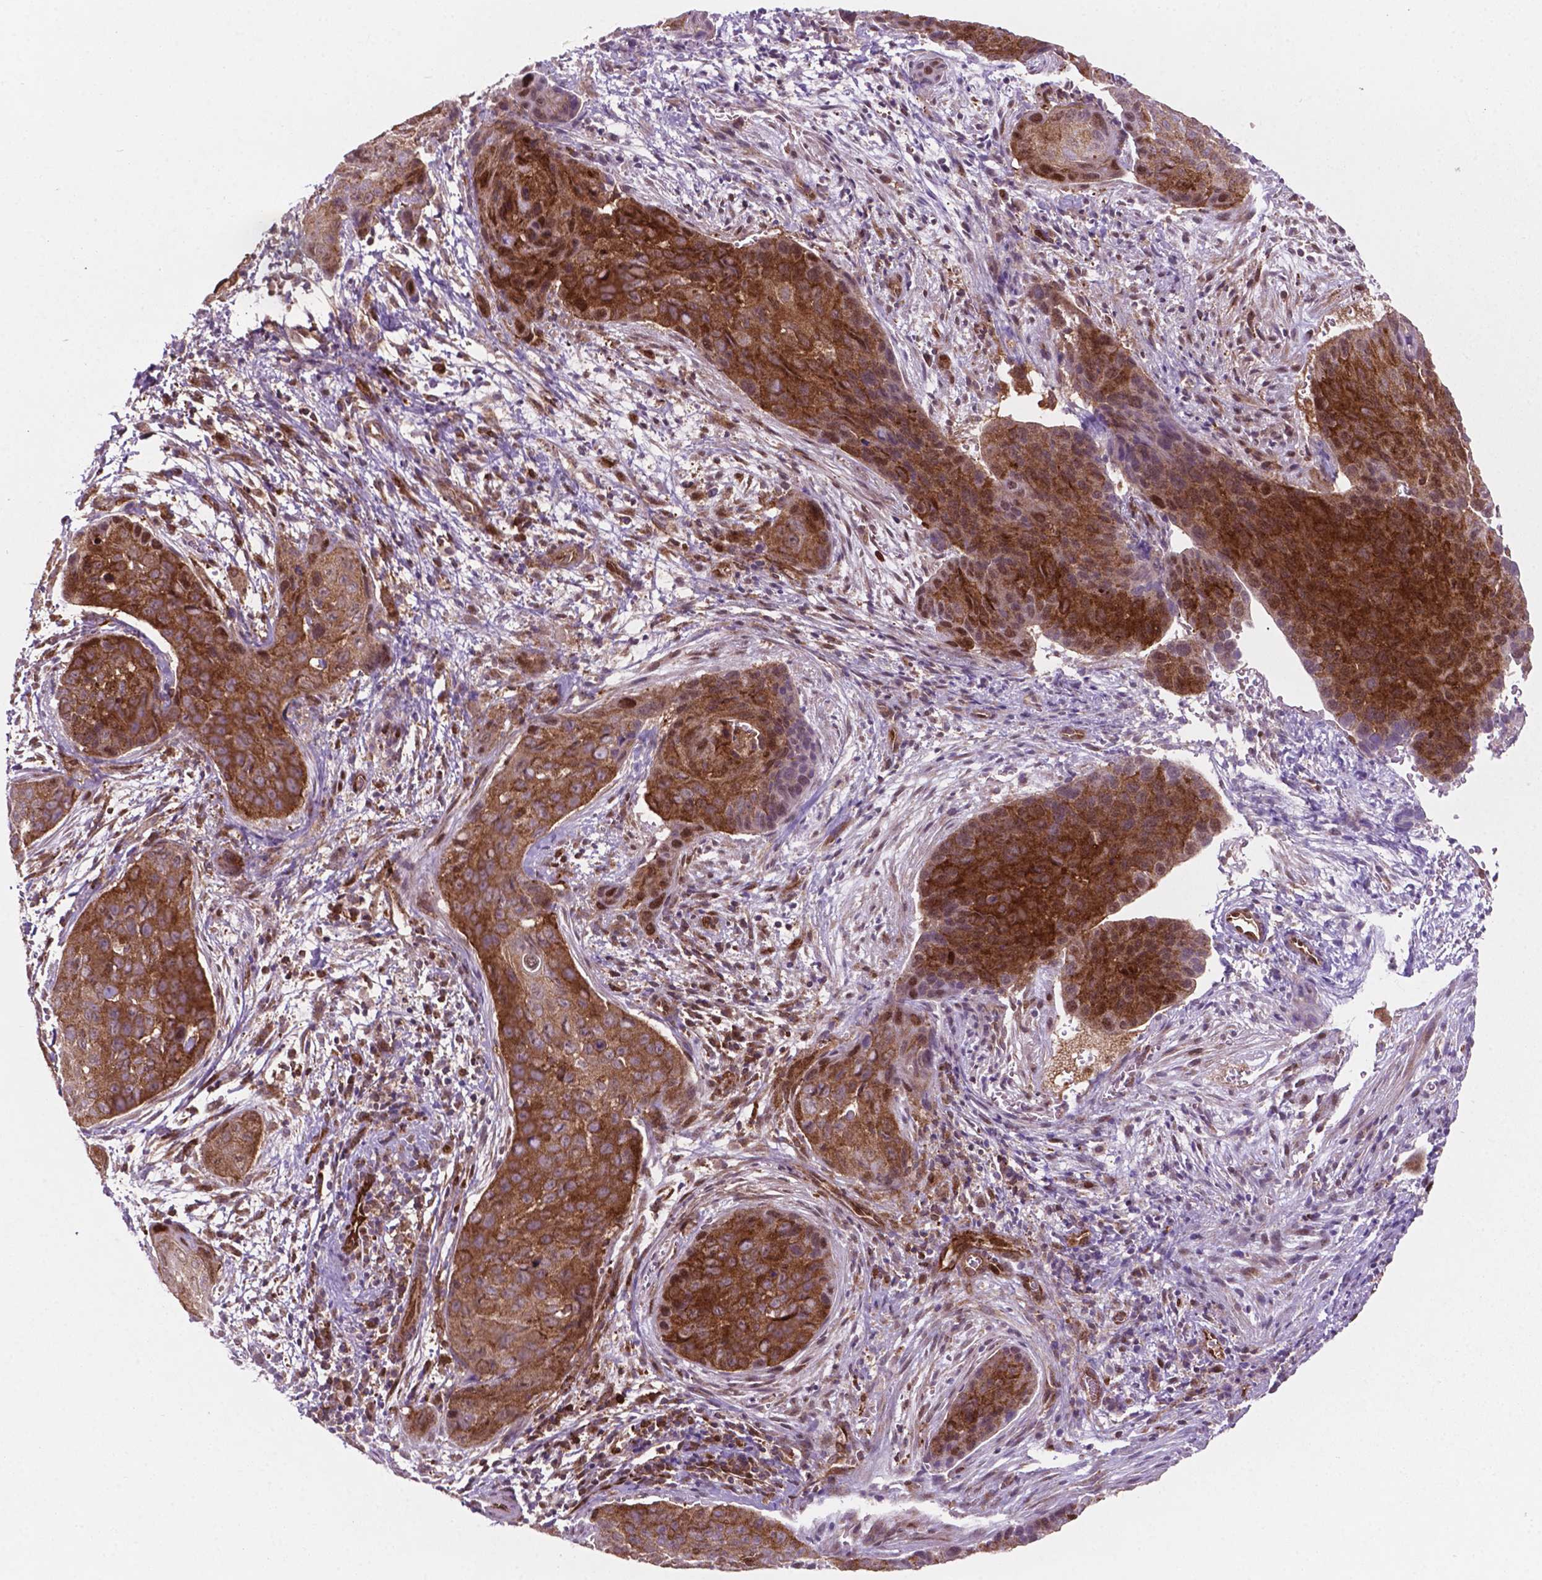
{"staining": {"intensity": "strong", "quantity": ">75%", "location": "cytoplasmic/membranous"}, "tissue": "cervical cancer", "cell_type": "Tumor cells", "image_type": "cancer", "snomed": [{"axis": "morphology", "description": "Squamous cell carcinoma, NOS"}, {"axis": "topography", "description": "Cervix"}], "caption": "High-magnification brightfield microscopy of squamous cell carcinoma (cervical) stained with DAB (brown) and counterstained with hematoxylin (blue). tumor cells exhibit strong cytoplasmic/membranous positivity is identified in about>75% of cells.", "gene": "LDHA", "patient": {"sex": "female", "age": 35}}